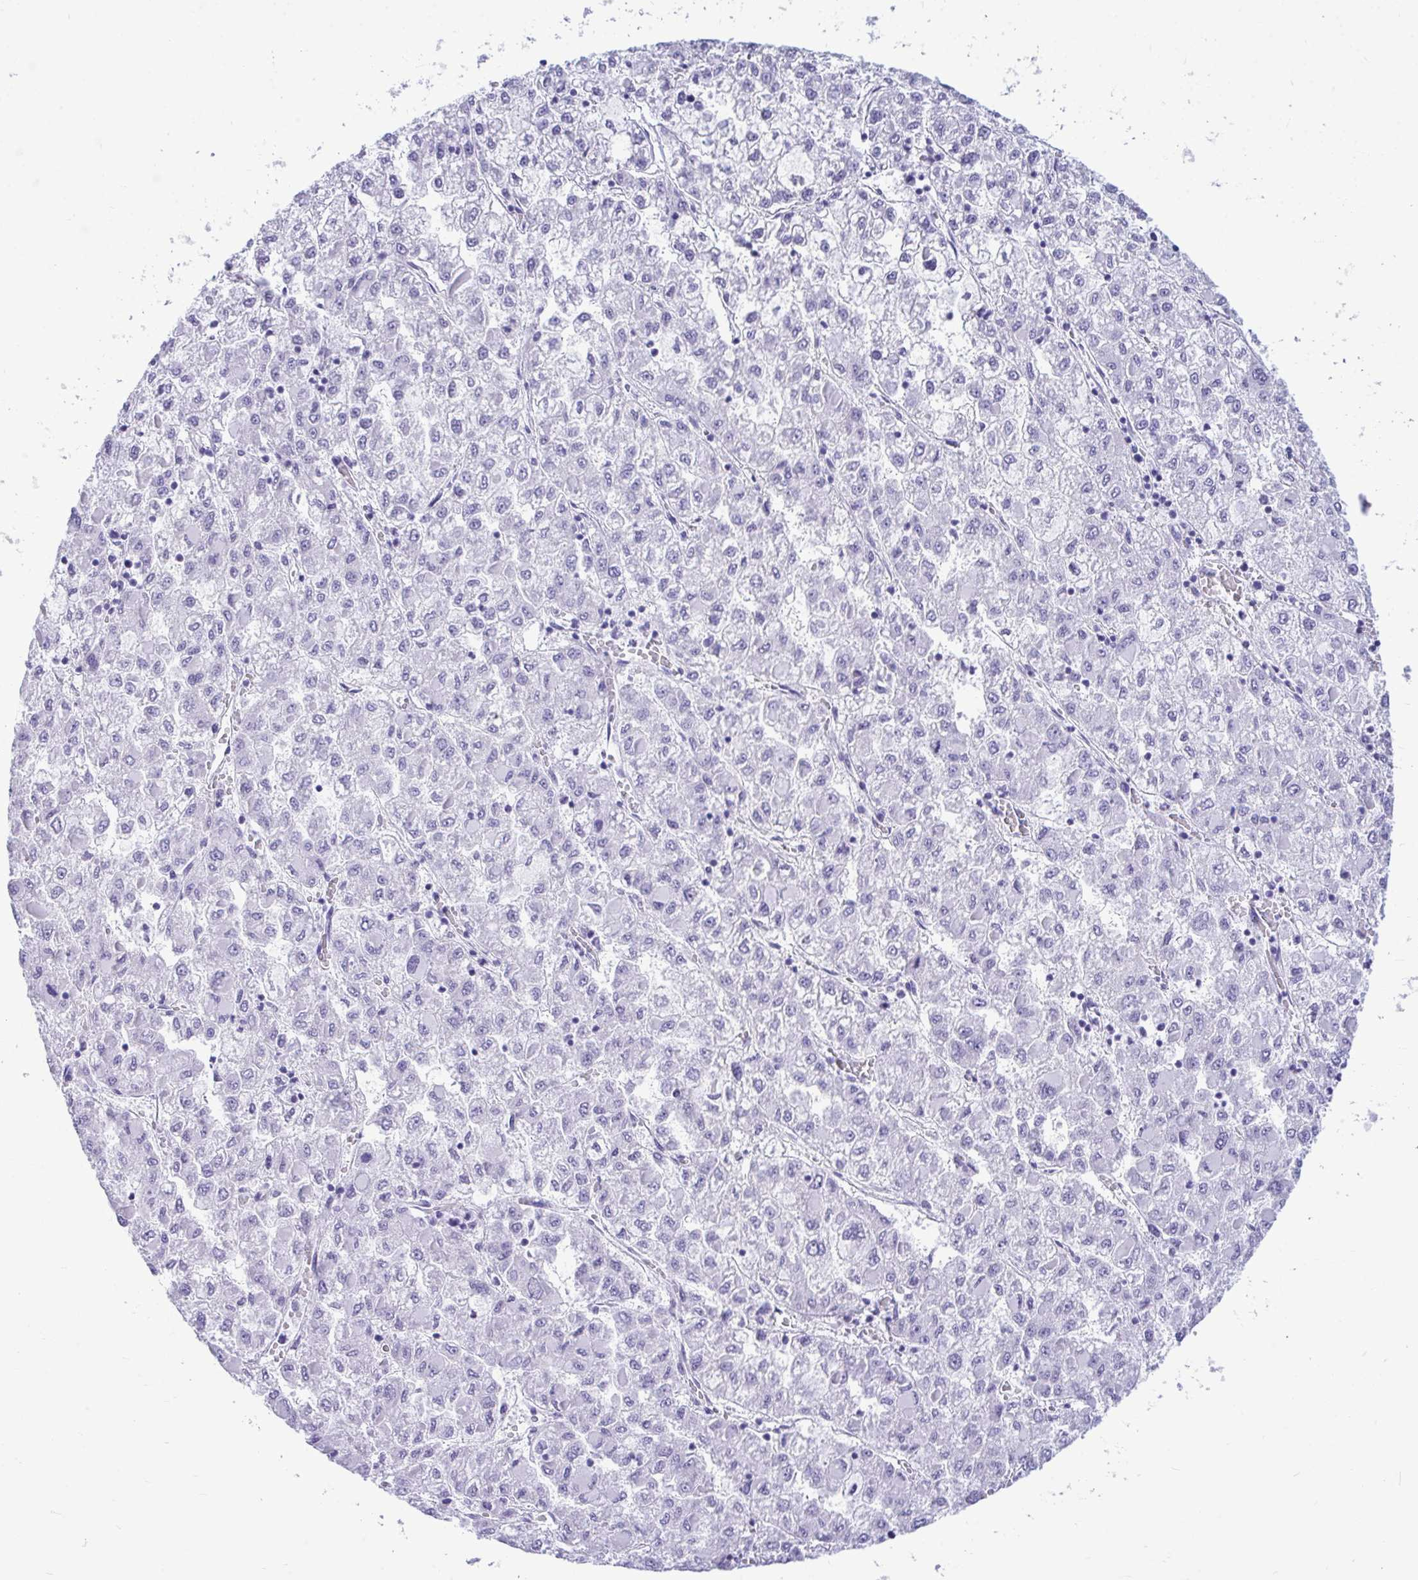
{"staining": {"intensity": "negative", "quantity": "none", "location": "none"}, "tissue": "liver cancer", "cell_type": "Tumor cells", "image_type": "cancer", "snomed": [{"axis": "morphology", "description": "Carcinoma, Hepatocellular, NOS"}, {"axis": "topography", "description": "Liver"}], "caption": "A histopathology image of hepatocellular carcinoma (liver) stained for a protein demonstrates no brown staining in tumor cells. (Immunohistochemistry (ihc), brightfield microscopy, high magnification).", "gene": "PRM2", "patient": {"sex": "male", "age": 40}}